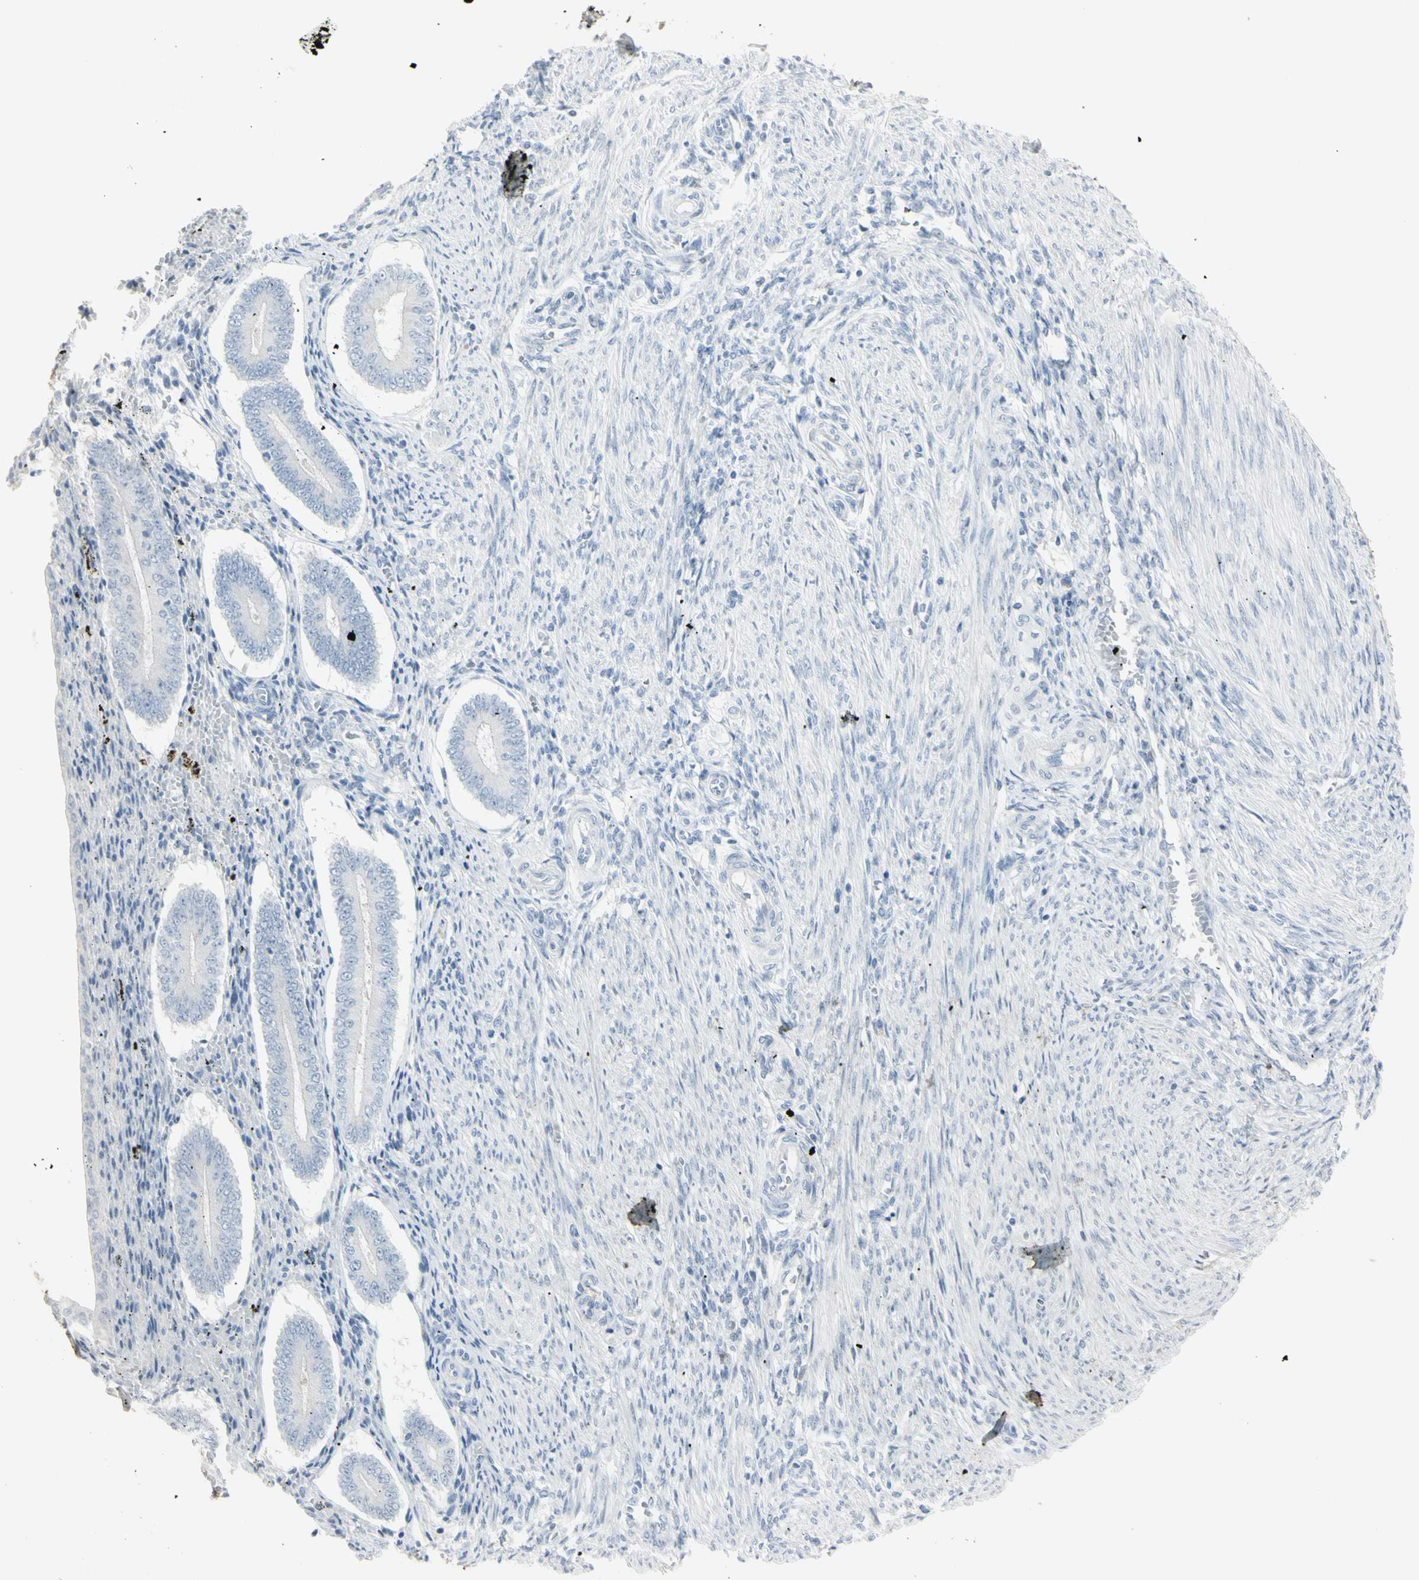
{"staining": {"intensity": "negative", "quantity": "none", "location": "none"}, "tissue": "endometrium", "cell_type": "Cells in endometrial stroma", "image_type": "normal", "snomed": [{"axis": "morphology", "description": "Normal tissue, NOS"}, {"axis": "topography", "description": "Endometrium"}], "caption": "Immunohistochemical staining of unremarkable endometrium displays no significant expression in cells in endometrial stroma.", "gene": "PIP", "patient": {"sex": "female", "age": 42}}